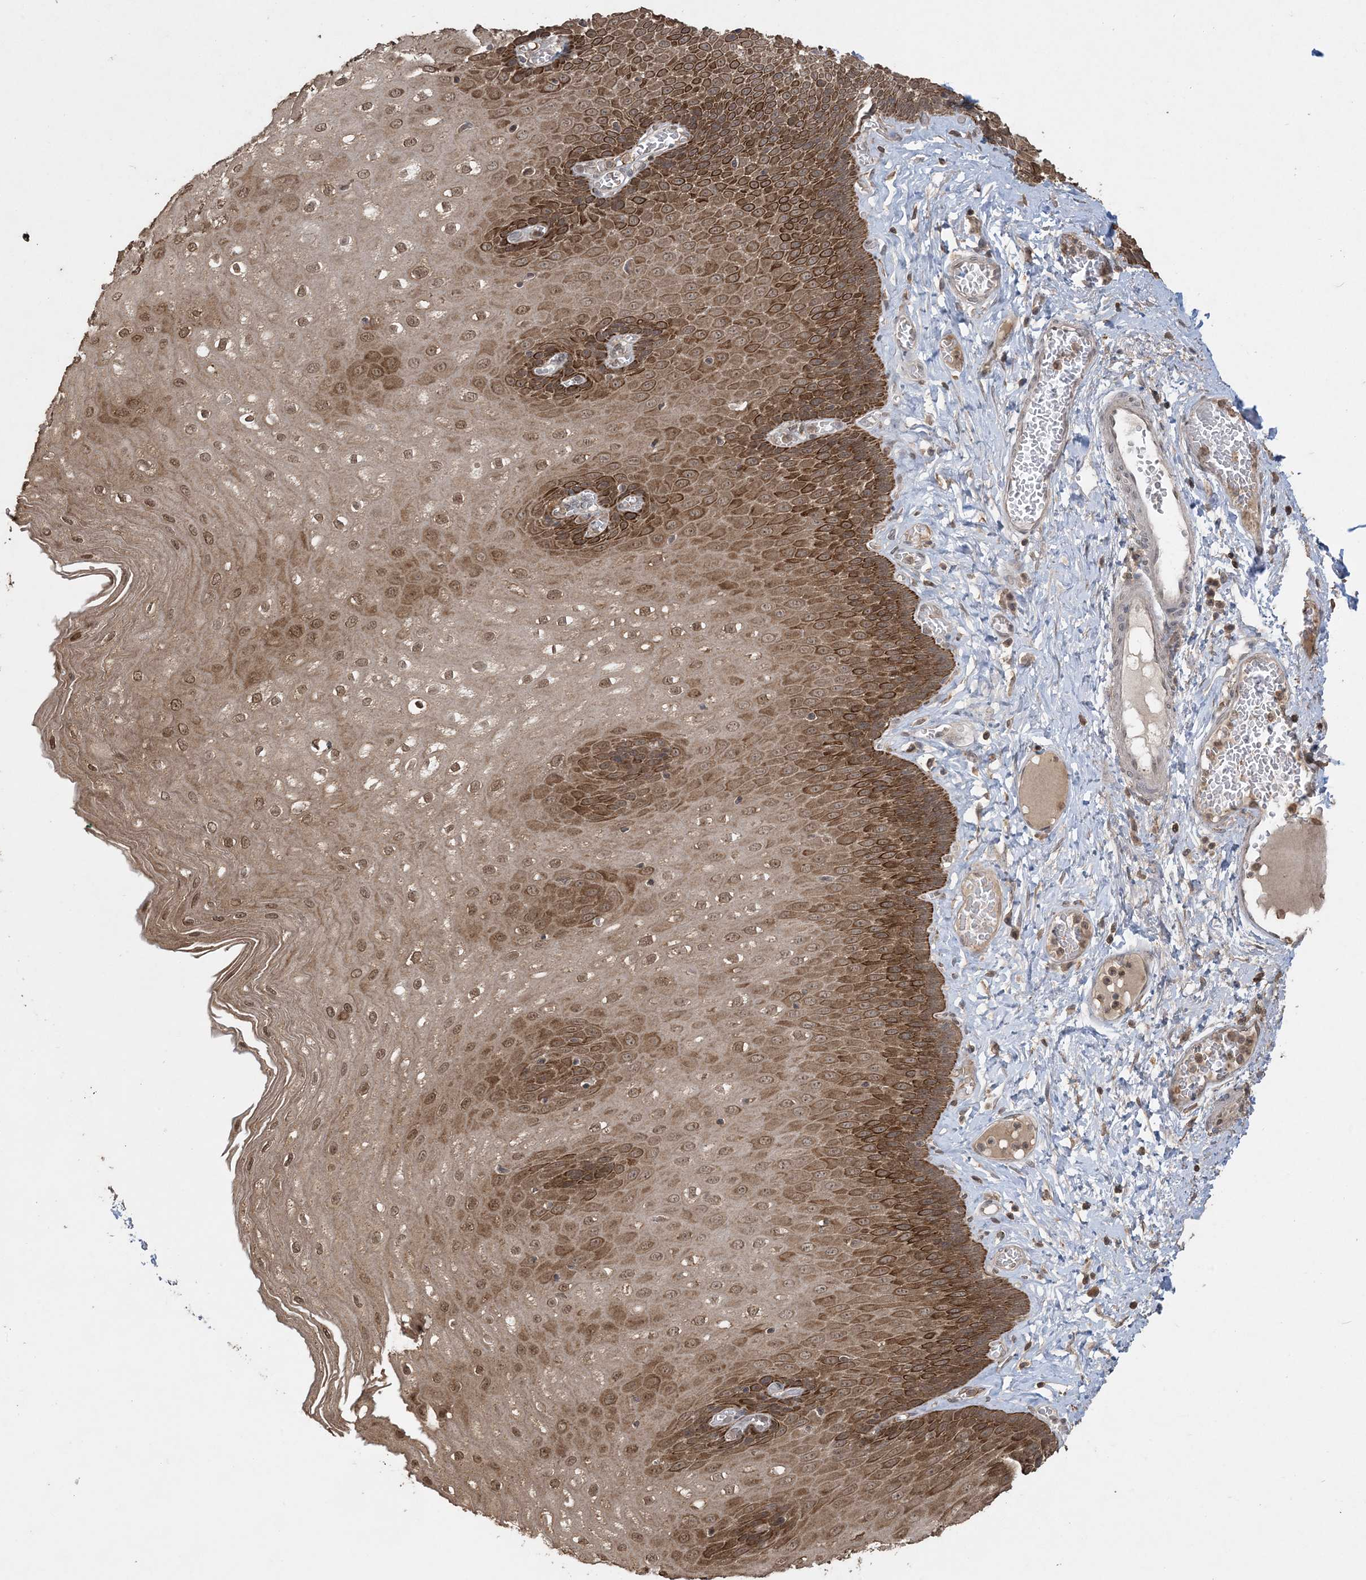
{"staining": {"intensity": "strong", "quantity": ">75%", "location": "cytoplasmic/membranous,nuclear"}, "tissue": "esophagus", "cell_type": "Squamous epithelial cells", "image_type": "normal", "snomed": [{"axis": "morphology", "description": "Normal tissue, NOS"}, {"axis": "topography", "description": "Esophagus"}], "caption": "Protein staining of normal esophagus exhibits strong cytoplasmic/membranous,nuclear expression in approximately >75% of squamous epithelial cells. Using DAB (3,3'-diaminobenzidine) (brown) and hematoxylin (blue) stains, captured at high magnification using brightfield microscopy.", "gene": "EFCAB8", "patient": {"sex": "male", "age": 60}}